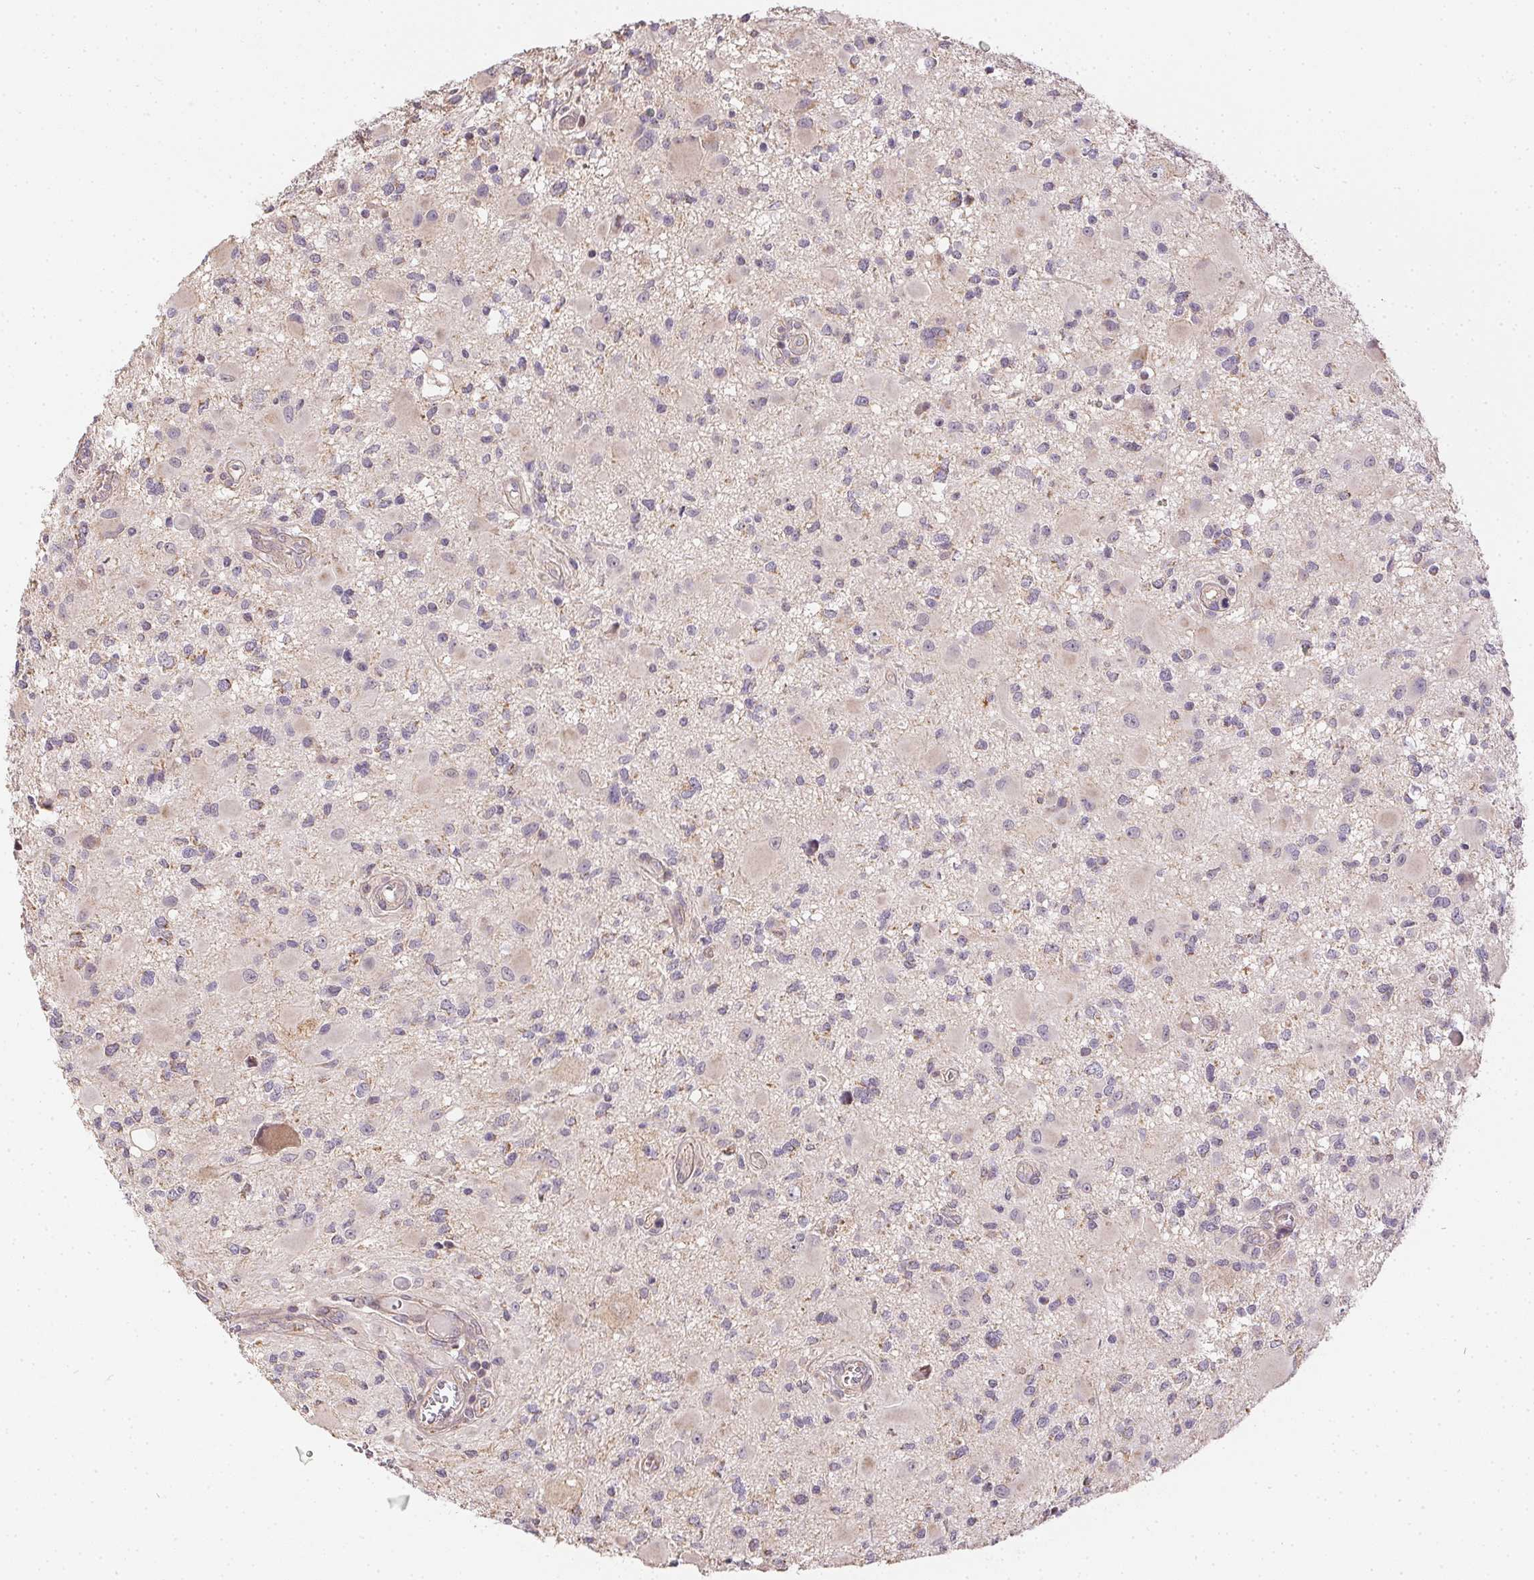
{"staining": {"intensity": "negative", "quantity": "none", "location": "none"}, "tissue": "glioma", "cell_type": "Tumor cells", "image_type": "cancer", "snomed": [{"axis": "morphology", "description": "Glioma, malignant, High grade"}, {"axis": "topography", "description": "Brain"}], "caption": "The IHC image has no significant expression in tumor cells of glioma tissue. The staining is performed using DAB (3,3'-diaminobenzidine) brown chromogen with nuclei counter-stained in using hematoxylin.", "gene": "REV3L", "patient": {"sex": "male", "age": 54}}